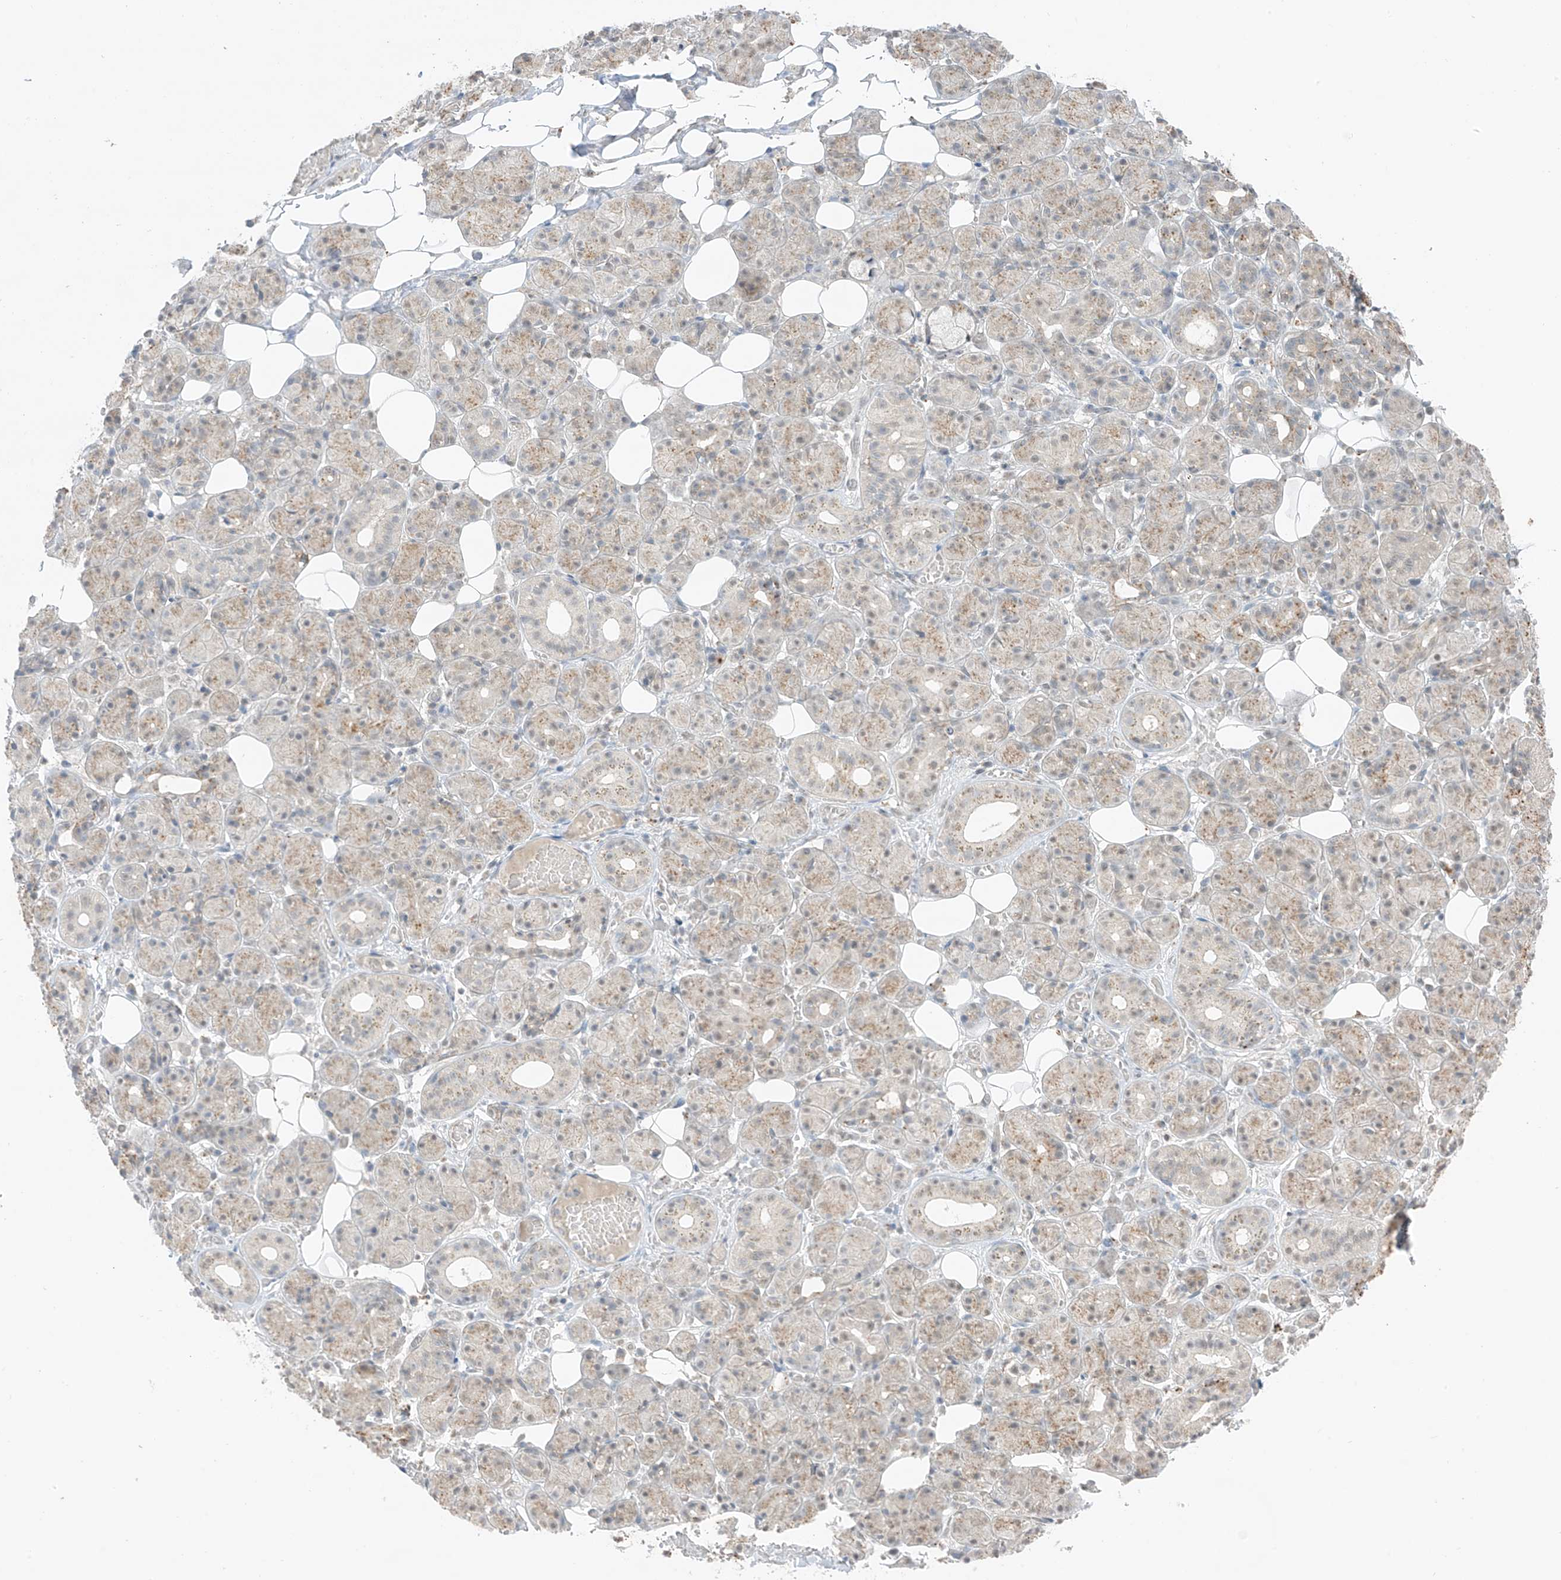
{"staining": {"intensity": "moderate", "quantity": "25%-75%", "location": "cytoplasmic/membranous"}, "tissue": "salivary gland", "cell_type": "Glandular cells", "image_type": "normal", "snomed": [{"axis": "morphology", "description": "Normal tissue, NOS"}, {"axis": "topography", "description": "Salivary gland"}], "caption": "IHC micrograph of benign salivary gland: human salivary gland stained using immunohistochemistry (IHC) demonstrates medium levels of moderate protein expression localized specifically in the cytoplasmic/membranous of glandular cells, appearing as a cytoplasmic/membranous brown color.", "gene": "N4BP3", "patient": {"sex": "male", "age": 63}}